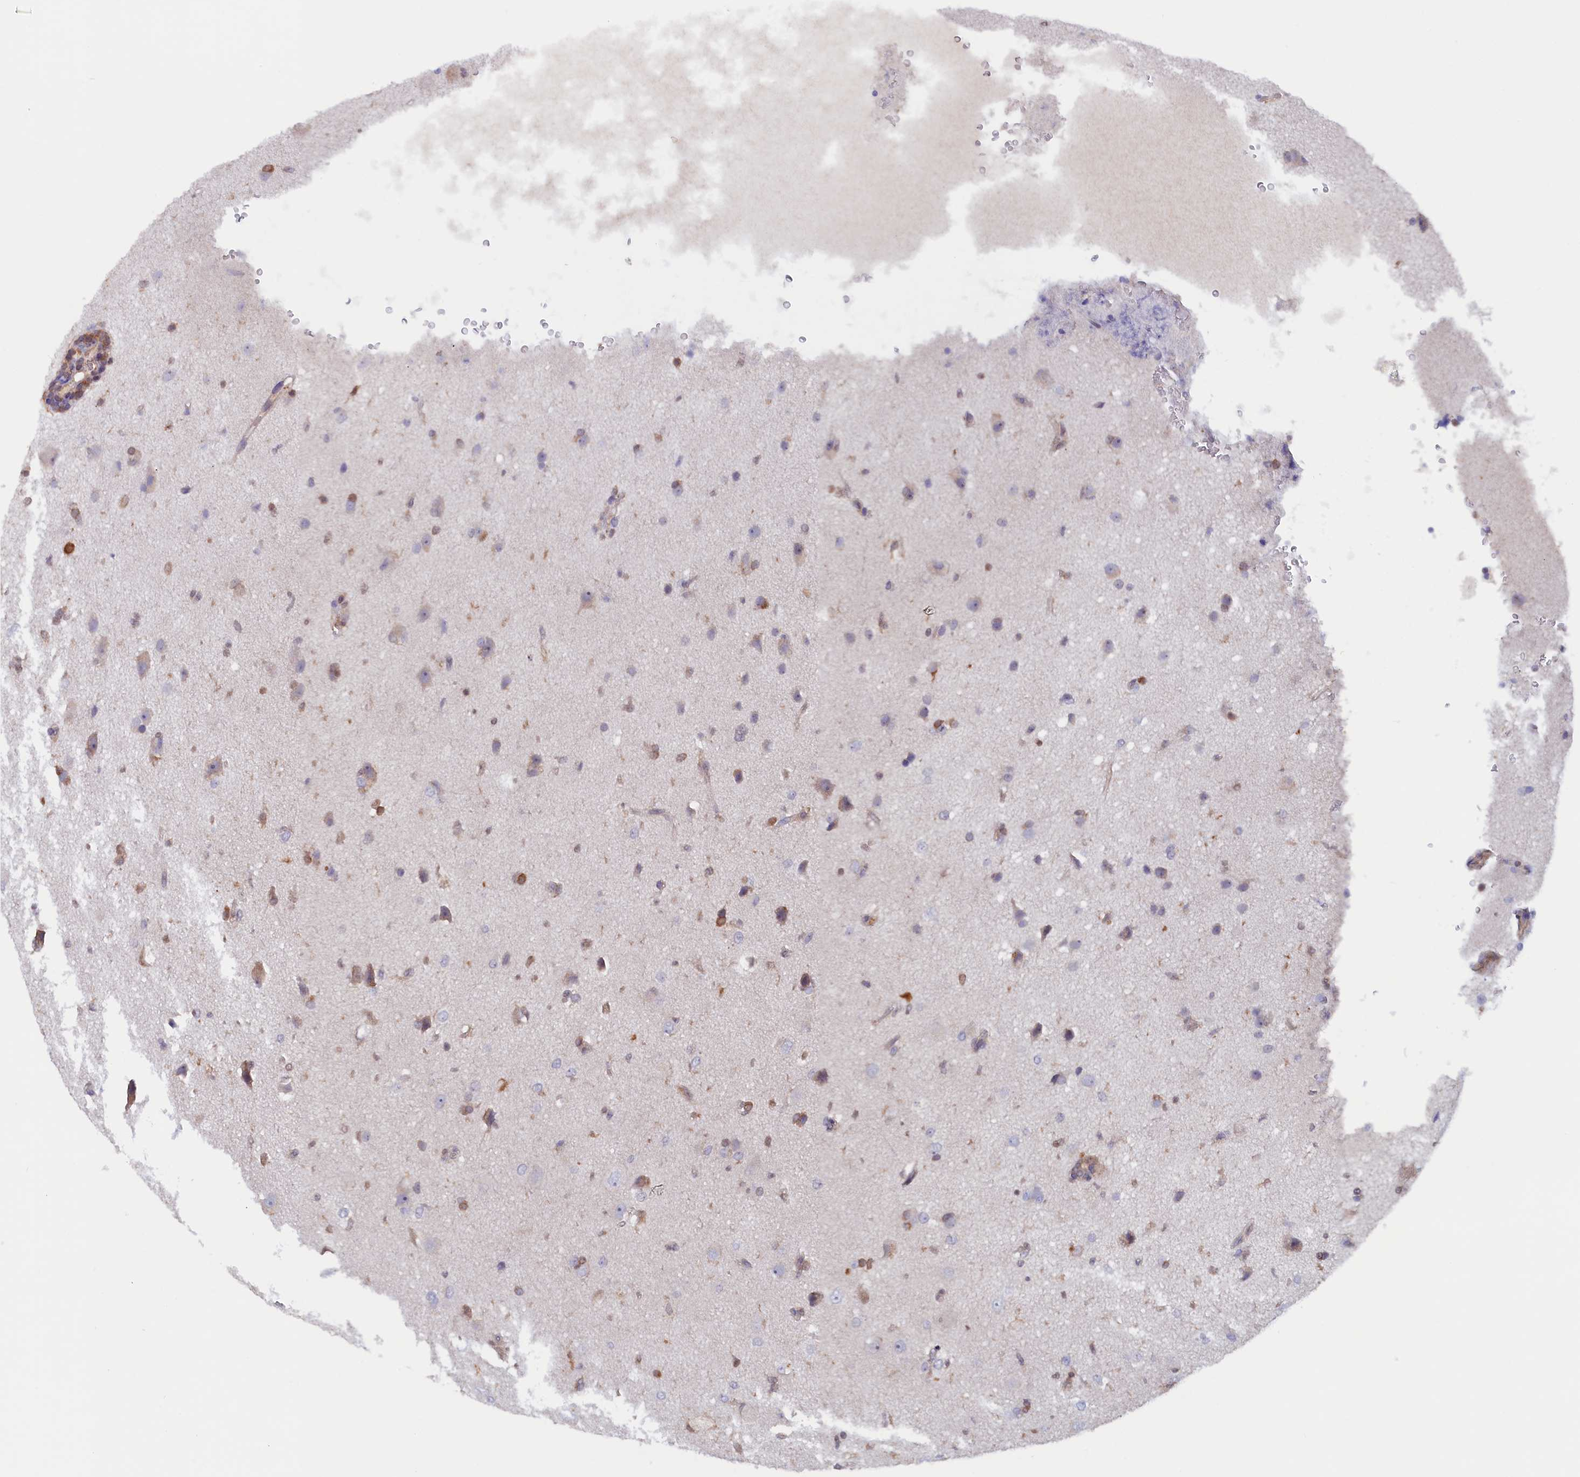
{"staining": {"intensity": "moderate", "quantity": "<25%", "location": "nuclear"}, "tissue": "glioma", "cell_type": "Tumor cells", "image_type": "cancer", "snomed": [{"axis": "morphology", "description": "Glioma, malignant, High grade"}, {"axis": "topography", "description": "Brain"}], "caption": "An IHC histopathology image of tumor tissue is shown. Protein staining in brown labels moderate nuclear positivity in glioma within tumor cells.", "gene": "JPT2", "patient": {"sex": "female", "age": 57}}